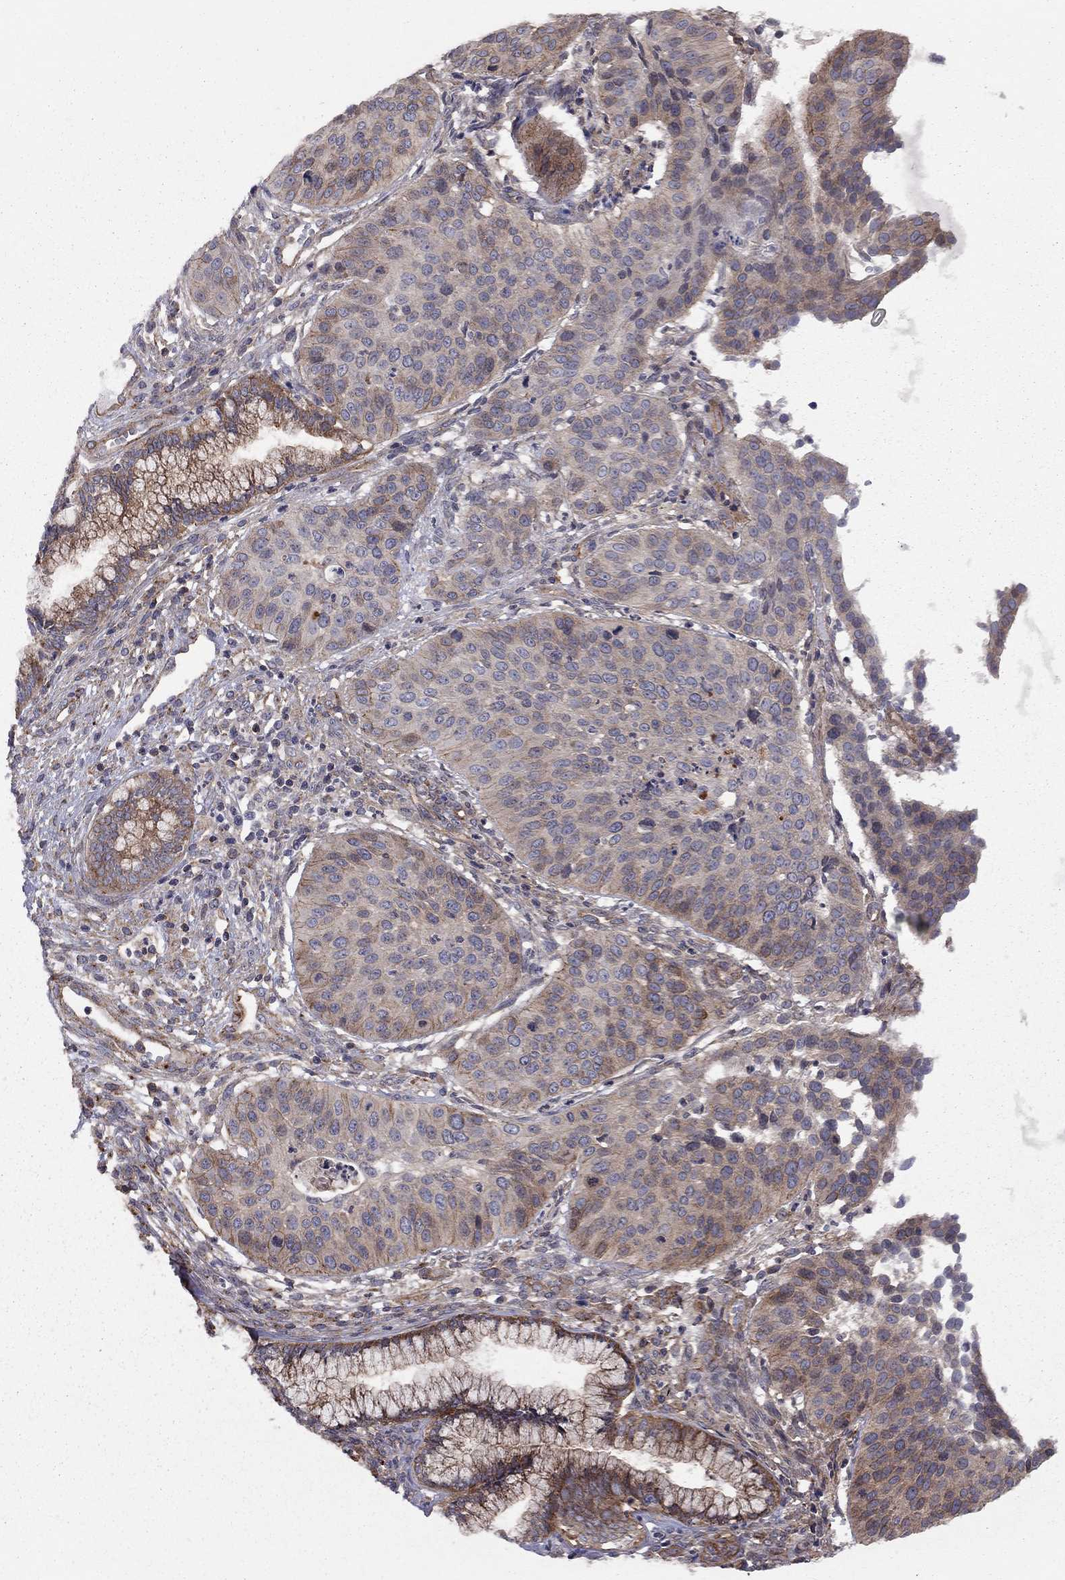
{"staining": {"intensity": "moderate", "quantity": "<25%", "location": "cytoplasmic/membranous"}, "tissue": "cervical cancer", "cell_type": "Tumor cells", "image_type": "cancer", "snomed": [{"axis": "morphology", "description": "Normal tissue, NOS"}, {"axis": "morphology", "description": "Squamous cell carcinoma, NOS"}, {"axis": "topography", "description": "Cervix"}], "caption": "Immunohistochemistry (IHC) image of squamous cell carcinoma (cervical) stained for a protein (brown), which shows low levels of moderate cytoplasmic/membranous positivity in about <25% of tumor cells.", "gene": "RASEF", "patient": {"sex": "female", "age": 39}}